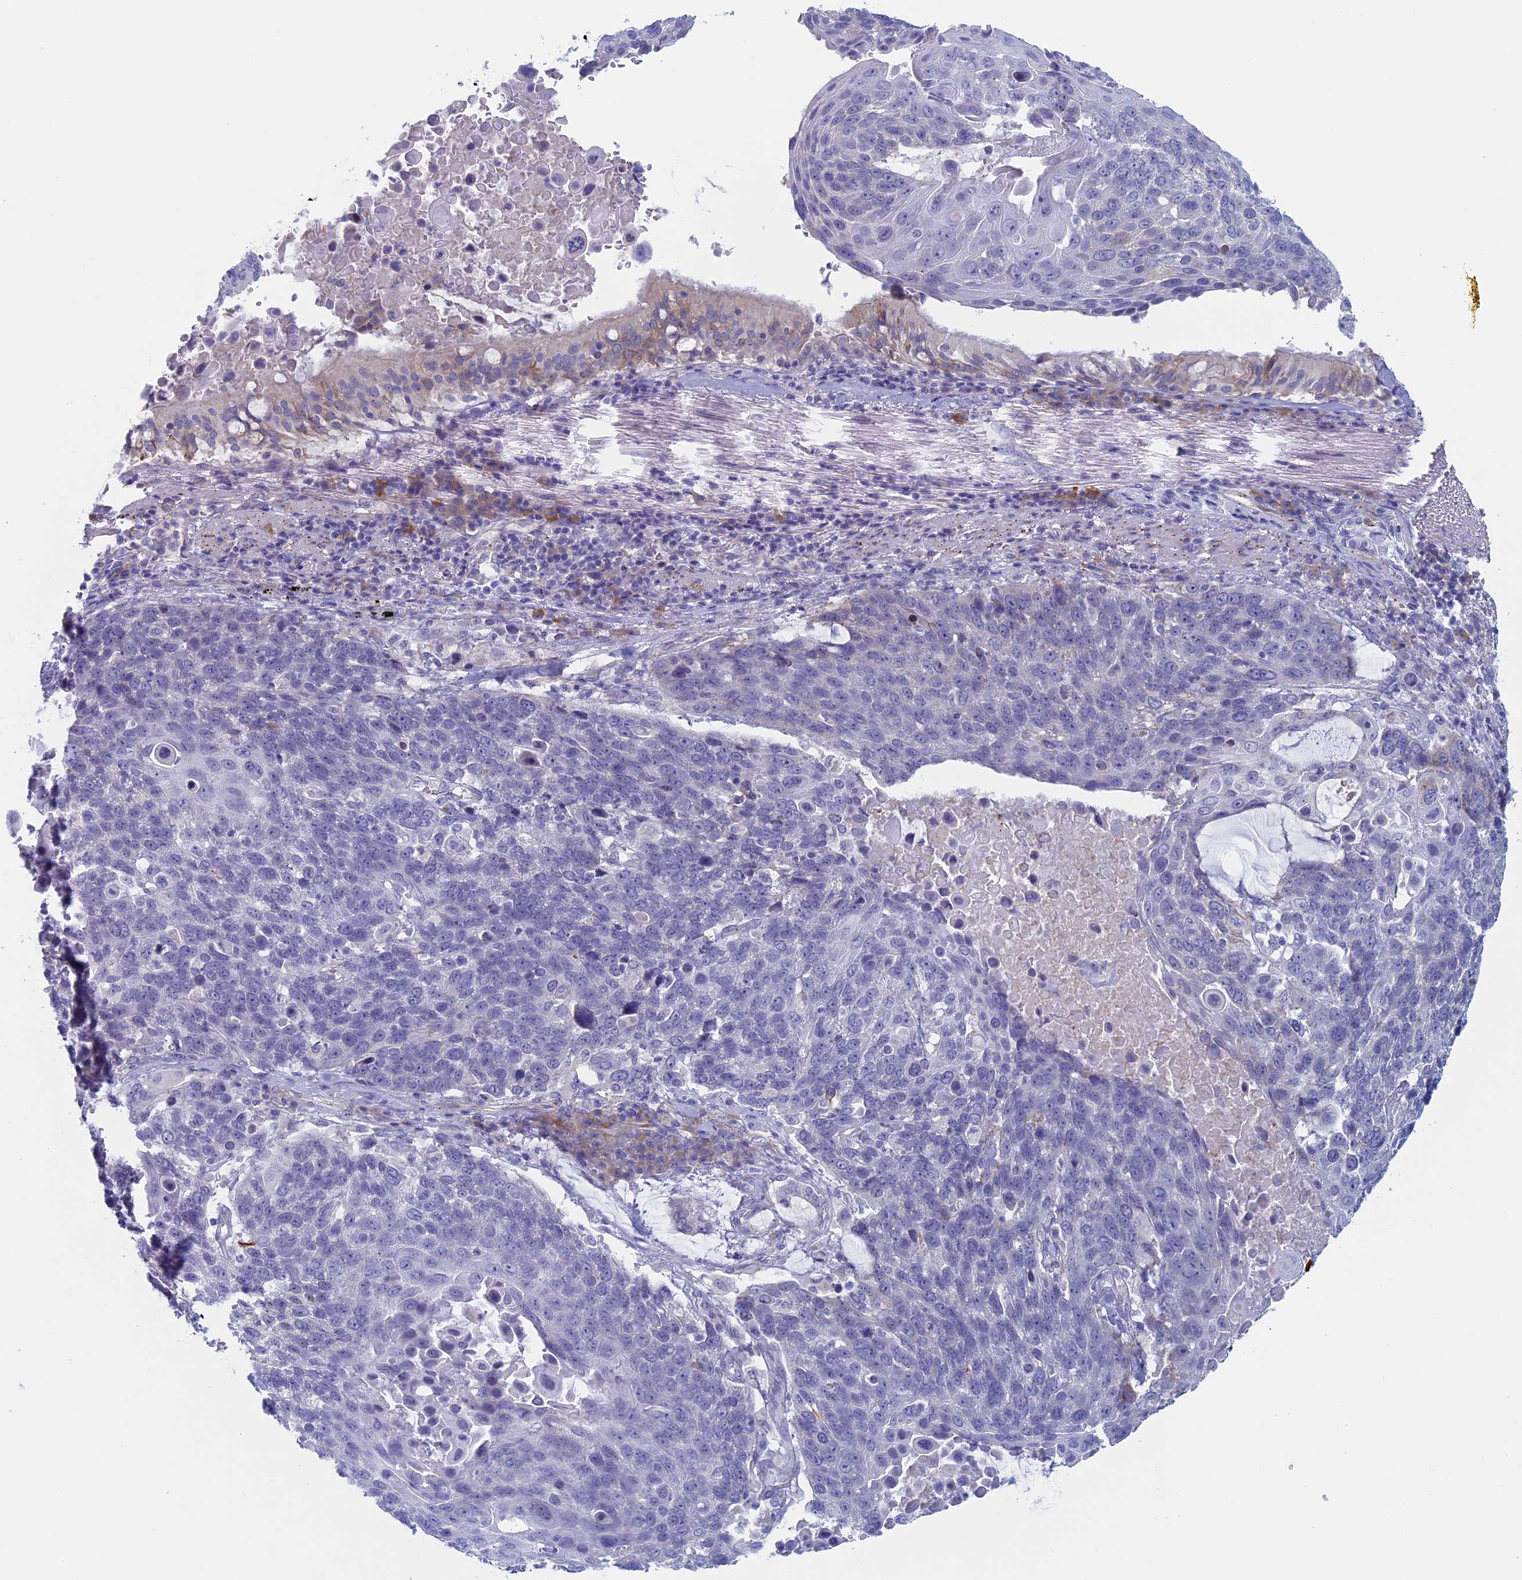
{"staining": {"intensity": "negative", "quantity": "none", "location": "none"}, "tissue": "lung cancer", "cell_type": "Tumor cells", "image_type": "cancer", "snomed": [{"axis": "morphology", "description": "Squamous cell carcinoma, NOS"}, {"axis": "topography", "description": "Lung"}], "caption": "Squamous cell carcinoma (lung) was stained to show a protein in brown. There is no significant staining in tumor cells. (DAB (3,3'-diaminobenzidine) IHC, high magnification).", "gene": "MAGEB6", "patient": {"sex": "male", "age": 66}}